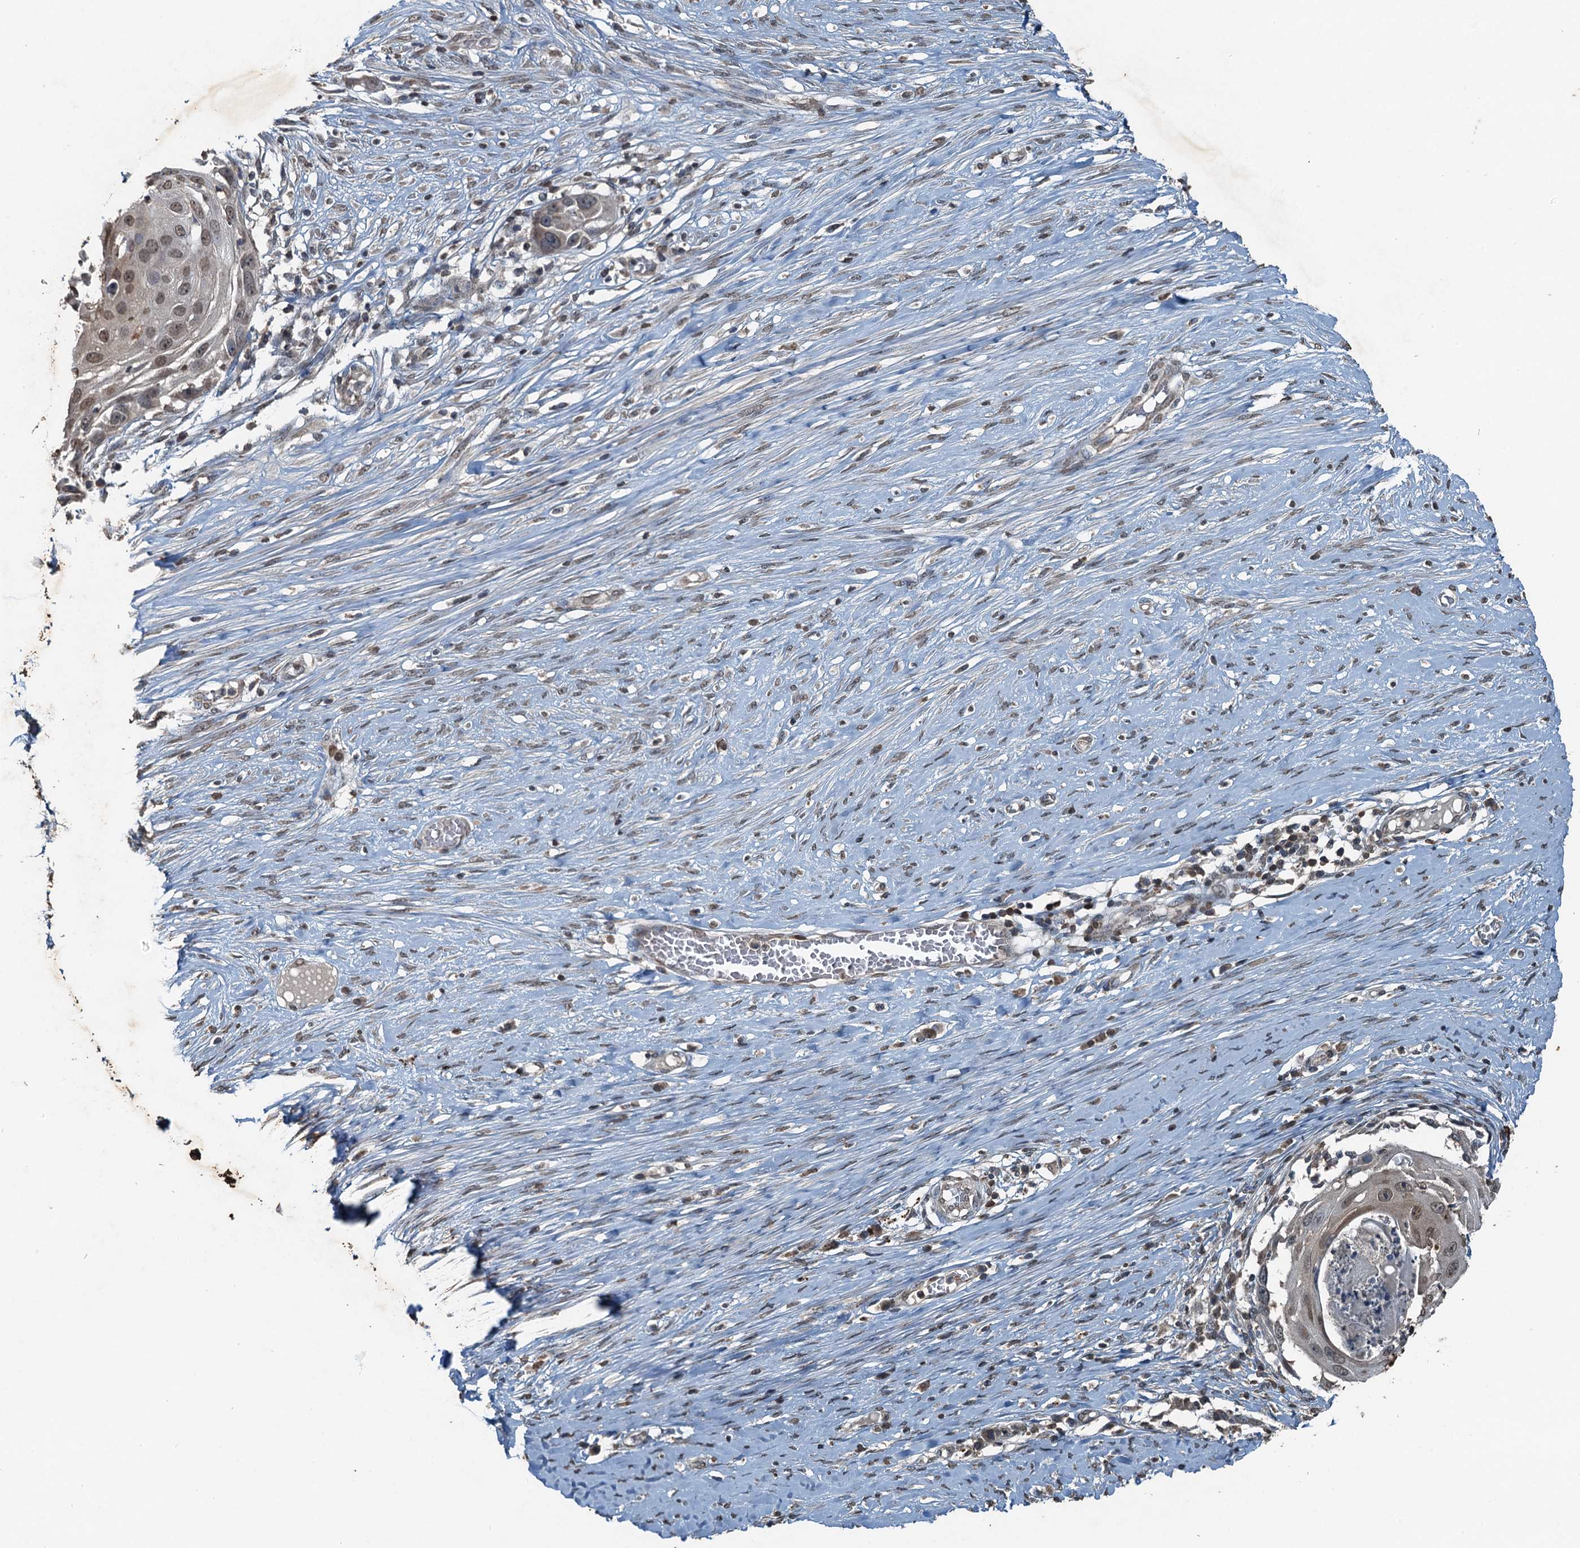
{"staining": {"intensity": "weak", "quantity": "25%-75%", "location": "nuclear"}, "tissue": "skin cancer", "cell_type": "Tumor cells", "image_type": "cancer", "snomed": [{"axis": "morphology", "description": "Squamous cell carcinoma, NOS"}, {"axis": "topography", "description": "Skin"}], "caption": "Immunohistochemistry staining of skin cancer (squamous cell carcinoma), which demonstrates low levels of weak nuclear expression in approximately 25%-75% of tumor cells indicating weak nuclear protein expression. The staining was performed using DAB (brown) for protein detection and nuclei were counterstained in hematoxylin (blue).", "gene": "TCTN1", "patient": {"sex": "female", "age": 44}}